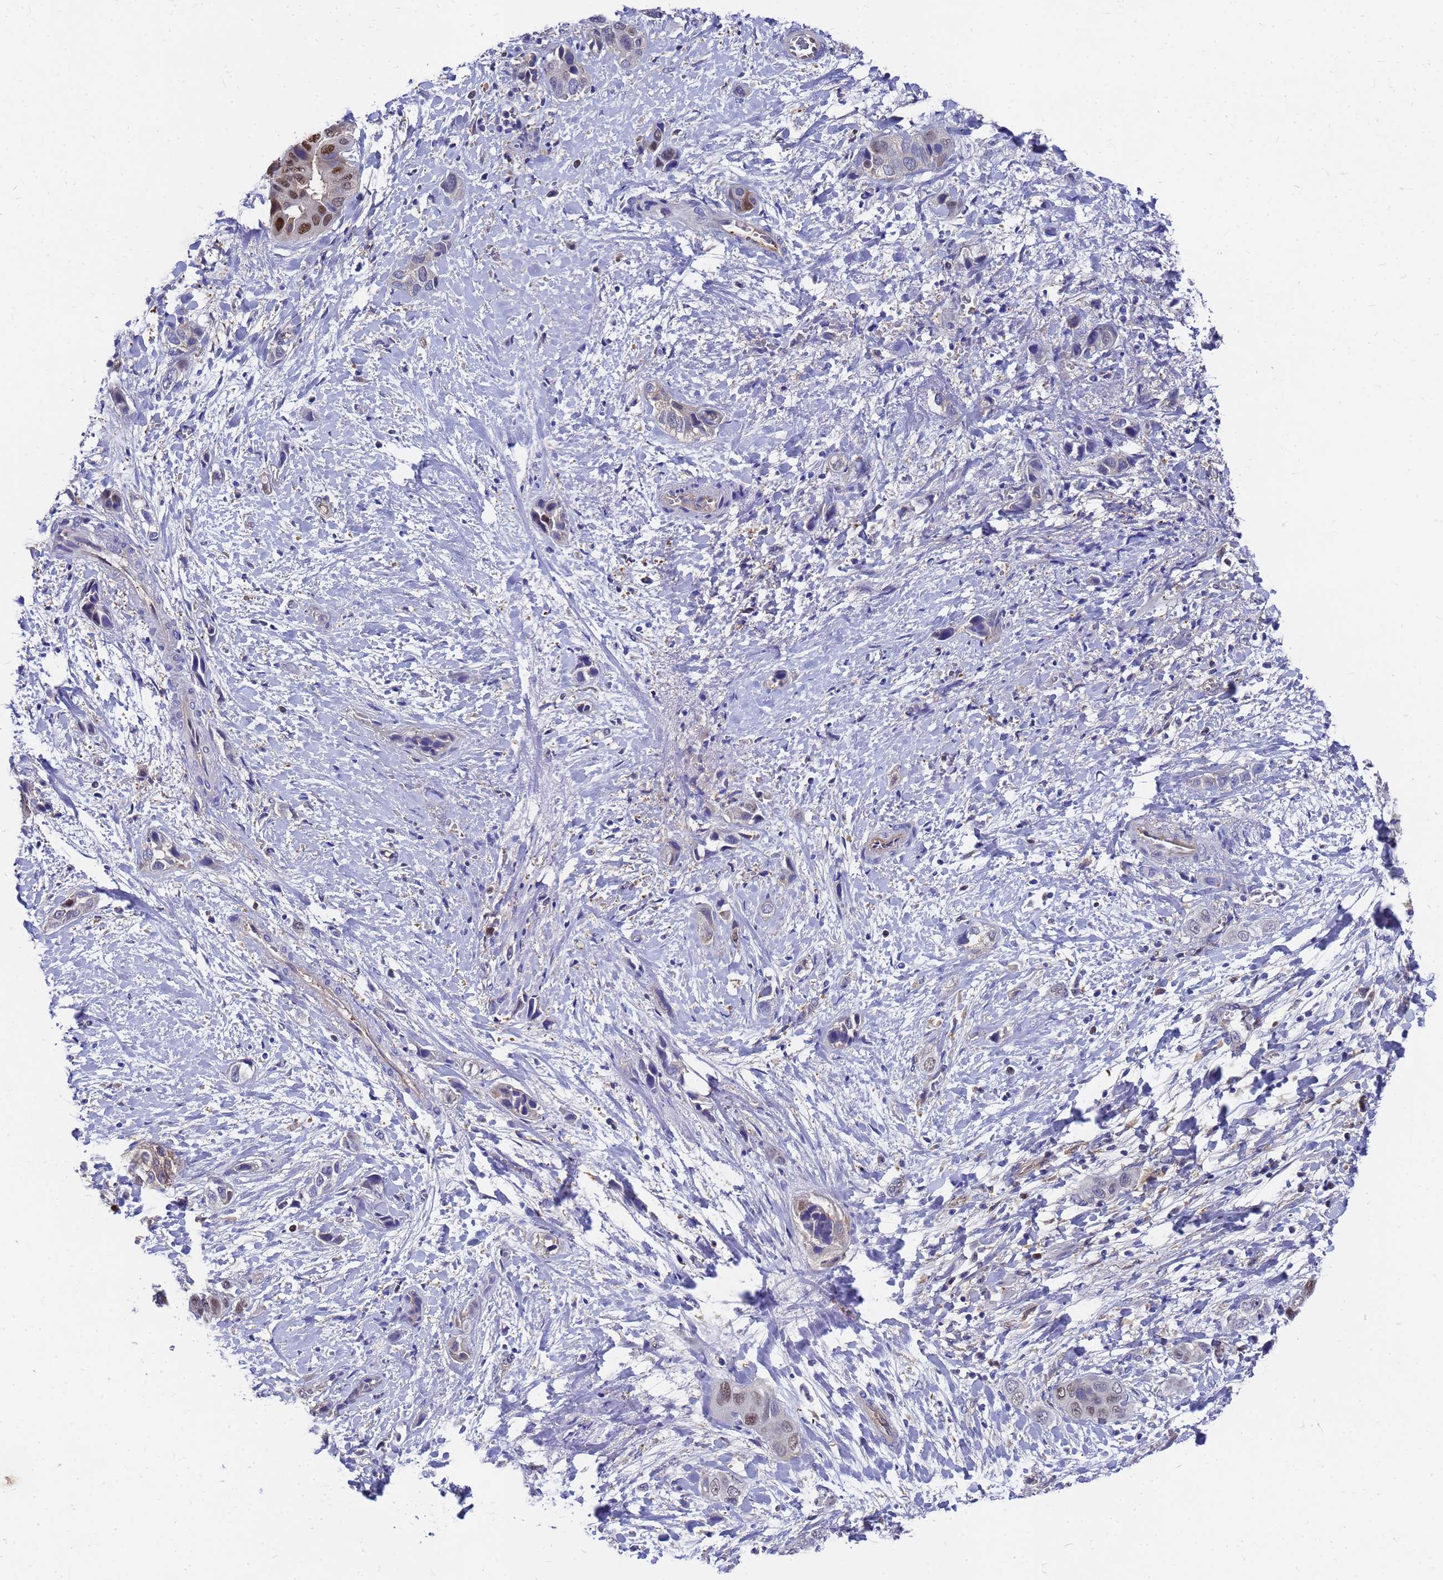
{"staining": {"intensity": "moderate", "quantity": "25%-75%", "location": "nuclear"}, "tissue": "liver cancer", "cell_type": "Tumor cells", "image_type": "cancer", "snomed": [{"axis": "morphology", "description": "Cholangiocarcinoma"}, {"axis": "topography", "description": "Liver"}], "caption": "Brown immunohistochemical staining in cholangiocarcinoma (liver) reveals moderate nuclear expression in approximately 25%-75% of tumor cells. (brown staining indicates protein expression, while blue staining denotes nuclei).", "gene": "SLC35E2B", "patient": {"sex": "female", "age": 52}}